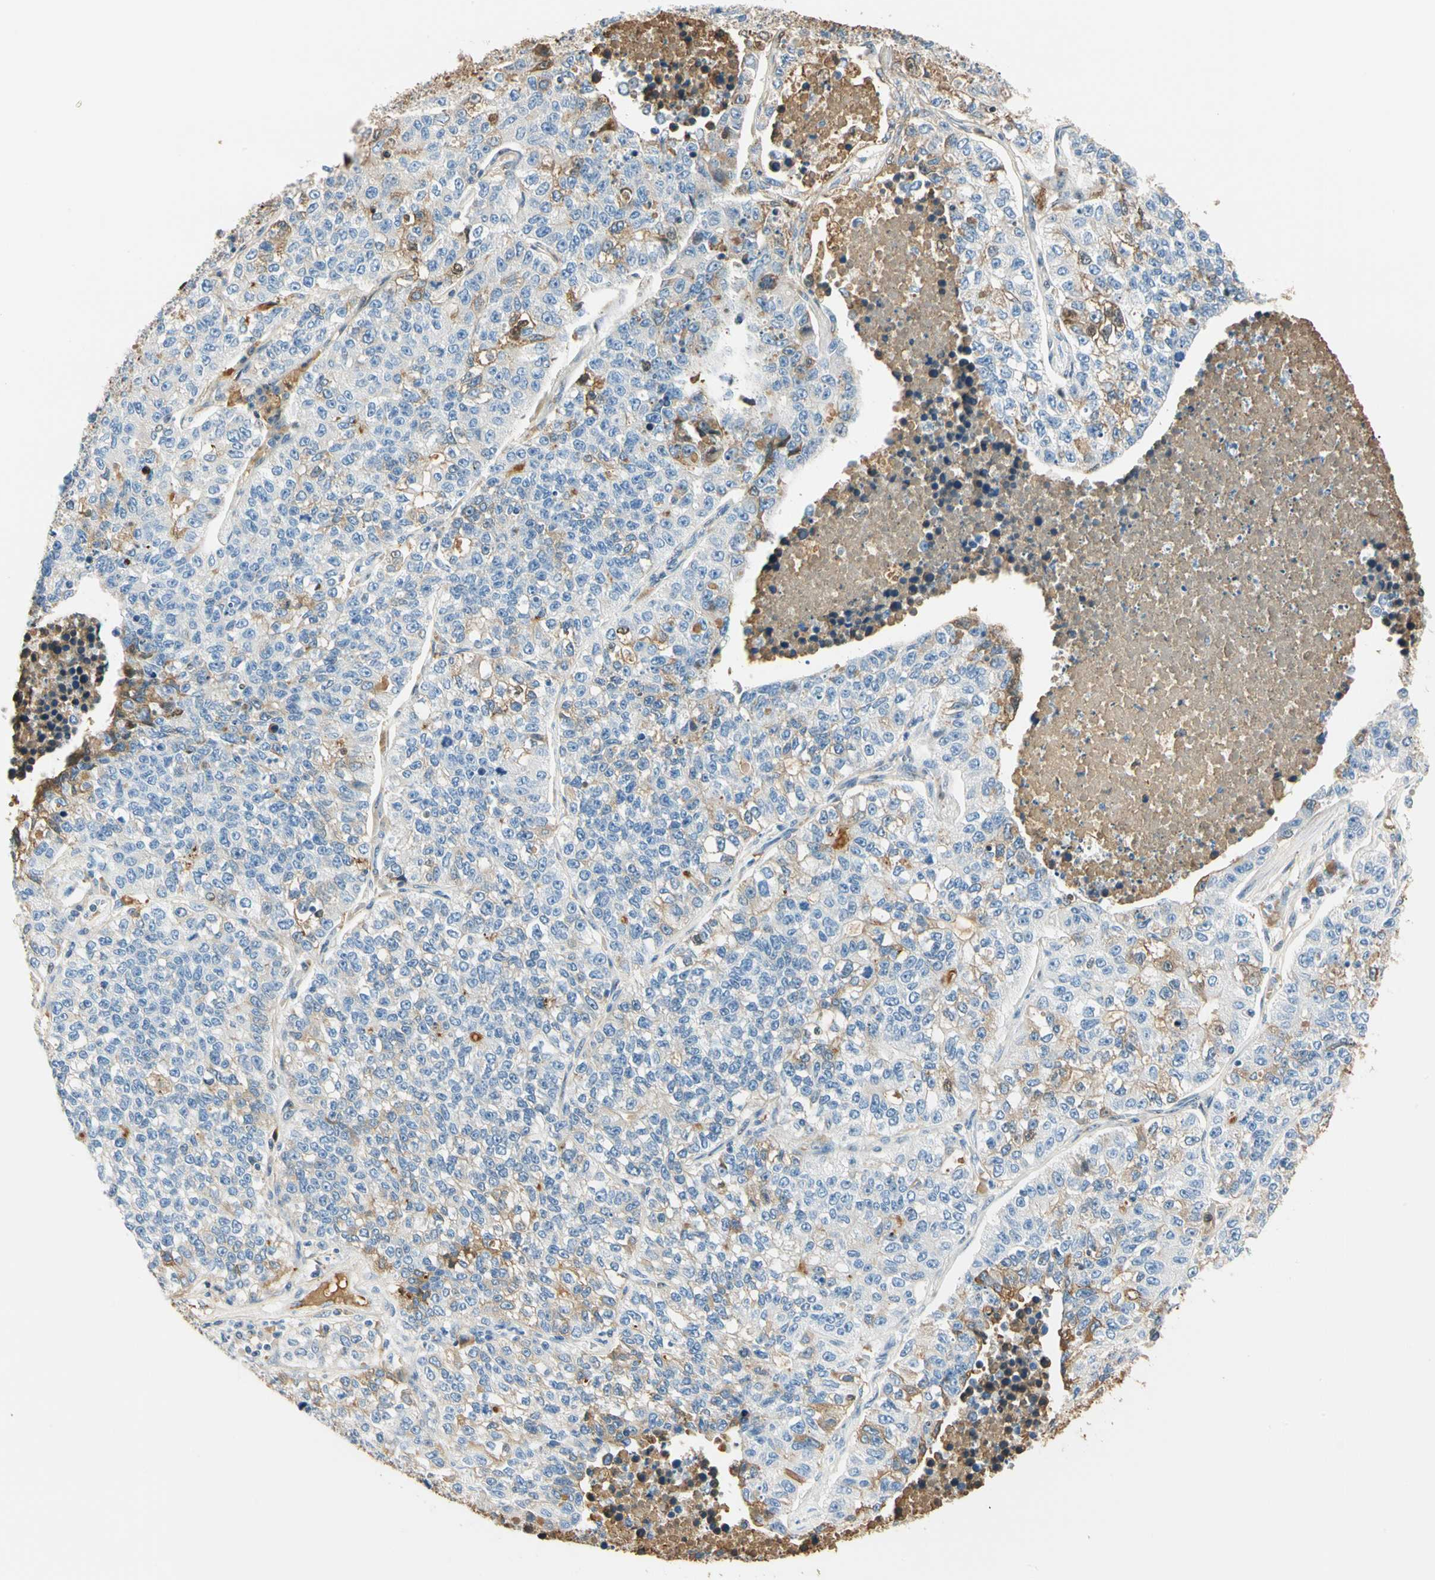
{"staining": {"intensity": "moderate", "quantity": "25%-75%", "location": "cytoplasmic/membranous"}, "tissue": "lung cancer", "cell_type": "Tumor cells", "image_type": "cancer", "snomed": [{"axis": "morphology", "description": "Adenocarcinoma, NOS"}, {"axis": "topography", "description": "Lung"}], "caption": "Tumor cells exhibit medium levels of moderate cytoplasmic/membranous positivity in approximately 25%-75% of cells in lung adenocarcinoma.", "gene": "LAMB3", "patient": {"sex": "male", "age": 49}}